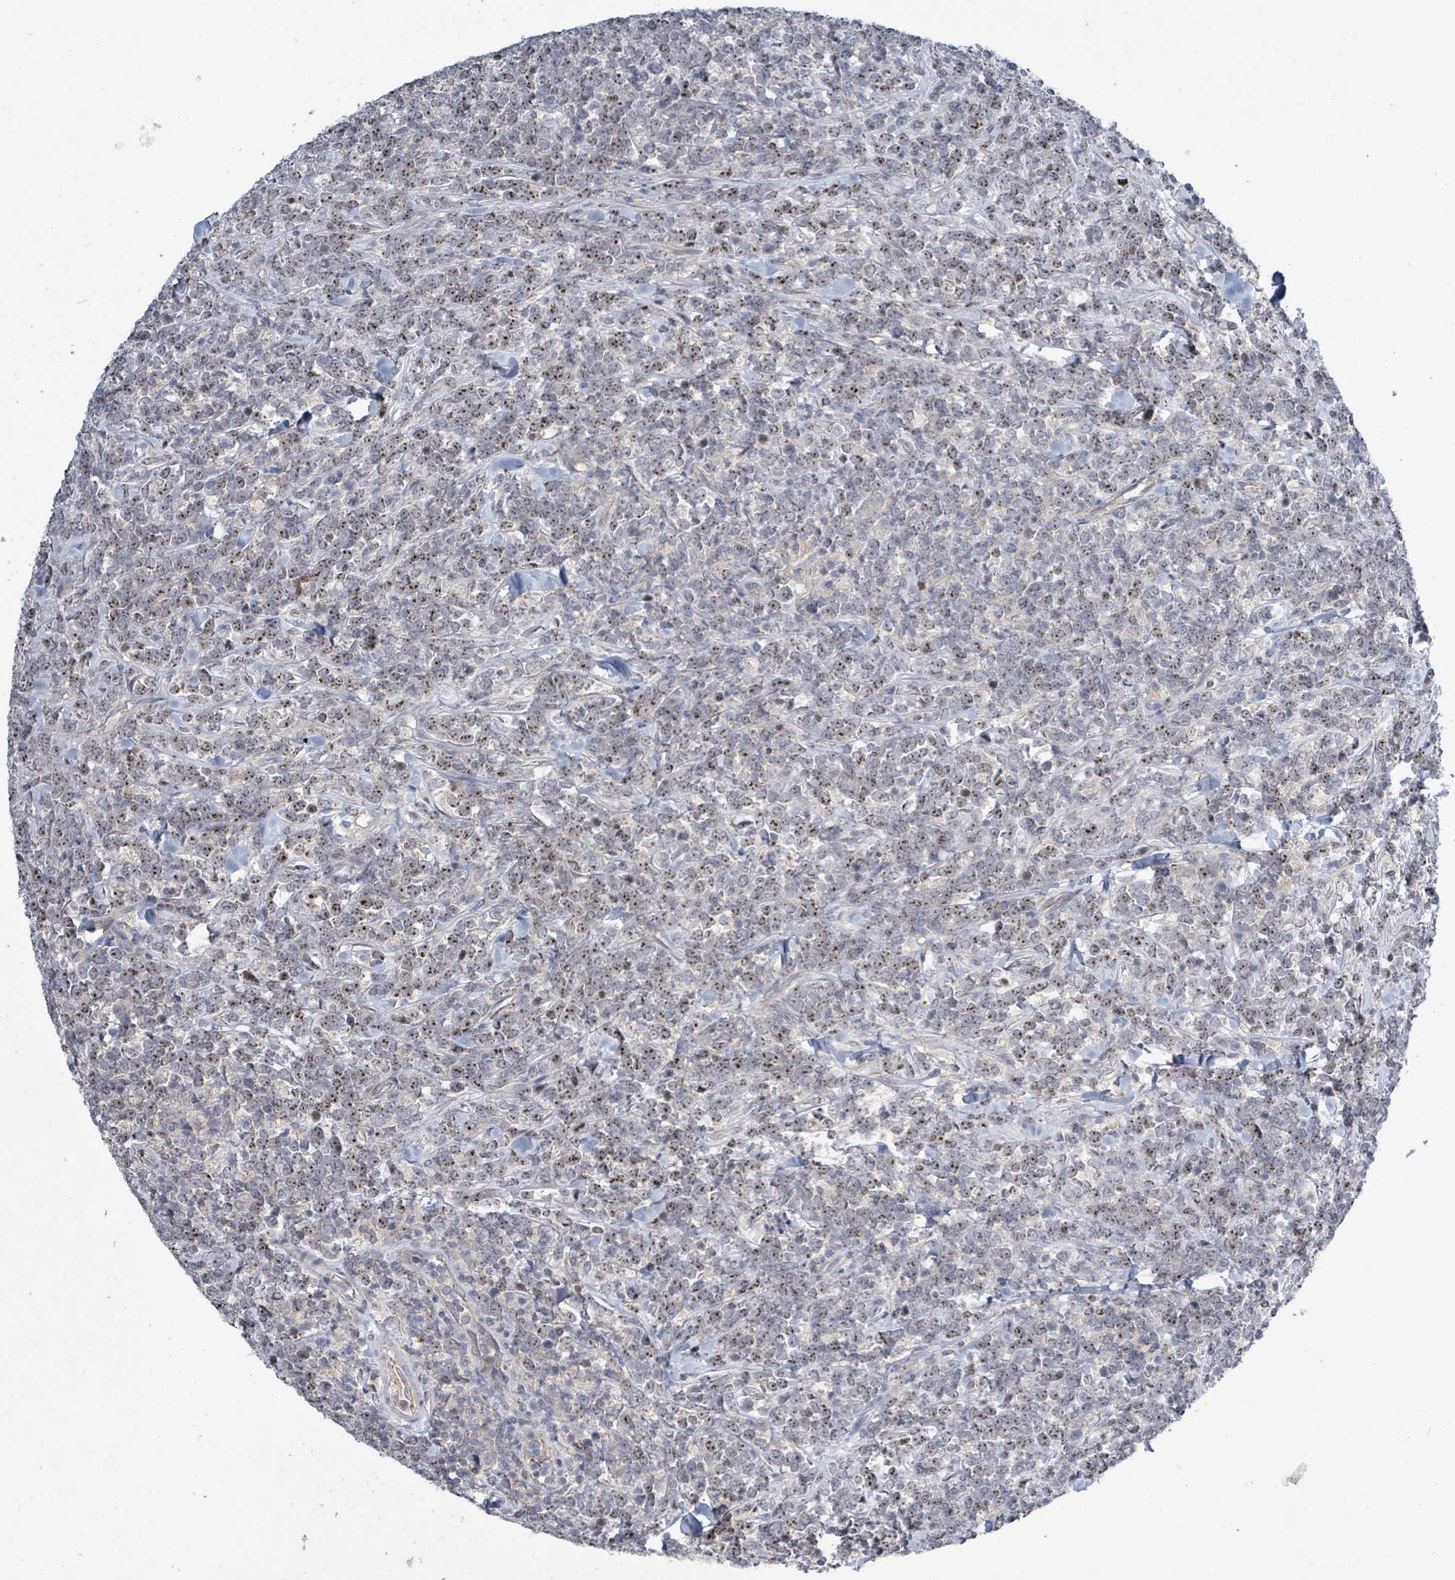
{"staining": {"intensity": "moderate", "quantity": "25%-75%", "location": "nuclear"}, "tissue": "lymphoma", "cell_type": "Tumor cells", "image_type": "cancer", "snomed": [{"axis": "morphology", "description": "Malignant lymphoma, non-Hodgkin's type, High grade"}, {"axis": "topography", "description": "Small intestine"}, {"axis": "topography", "description": "Colon"}], "caption": "IHC photomicrograph of human malignant lymphoma, non-Hodgkin's type (high-grade) stained for a protein (brown), which exhibits medium levels of moderate nuclear positivity in about 25%-75% of tumor cells.", "gene": "KRAS", "patient": {"sex": "male", "age": 8}}